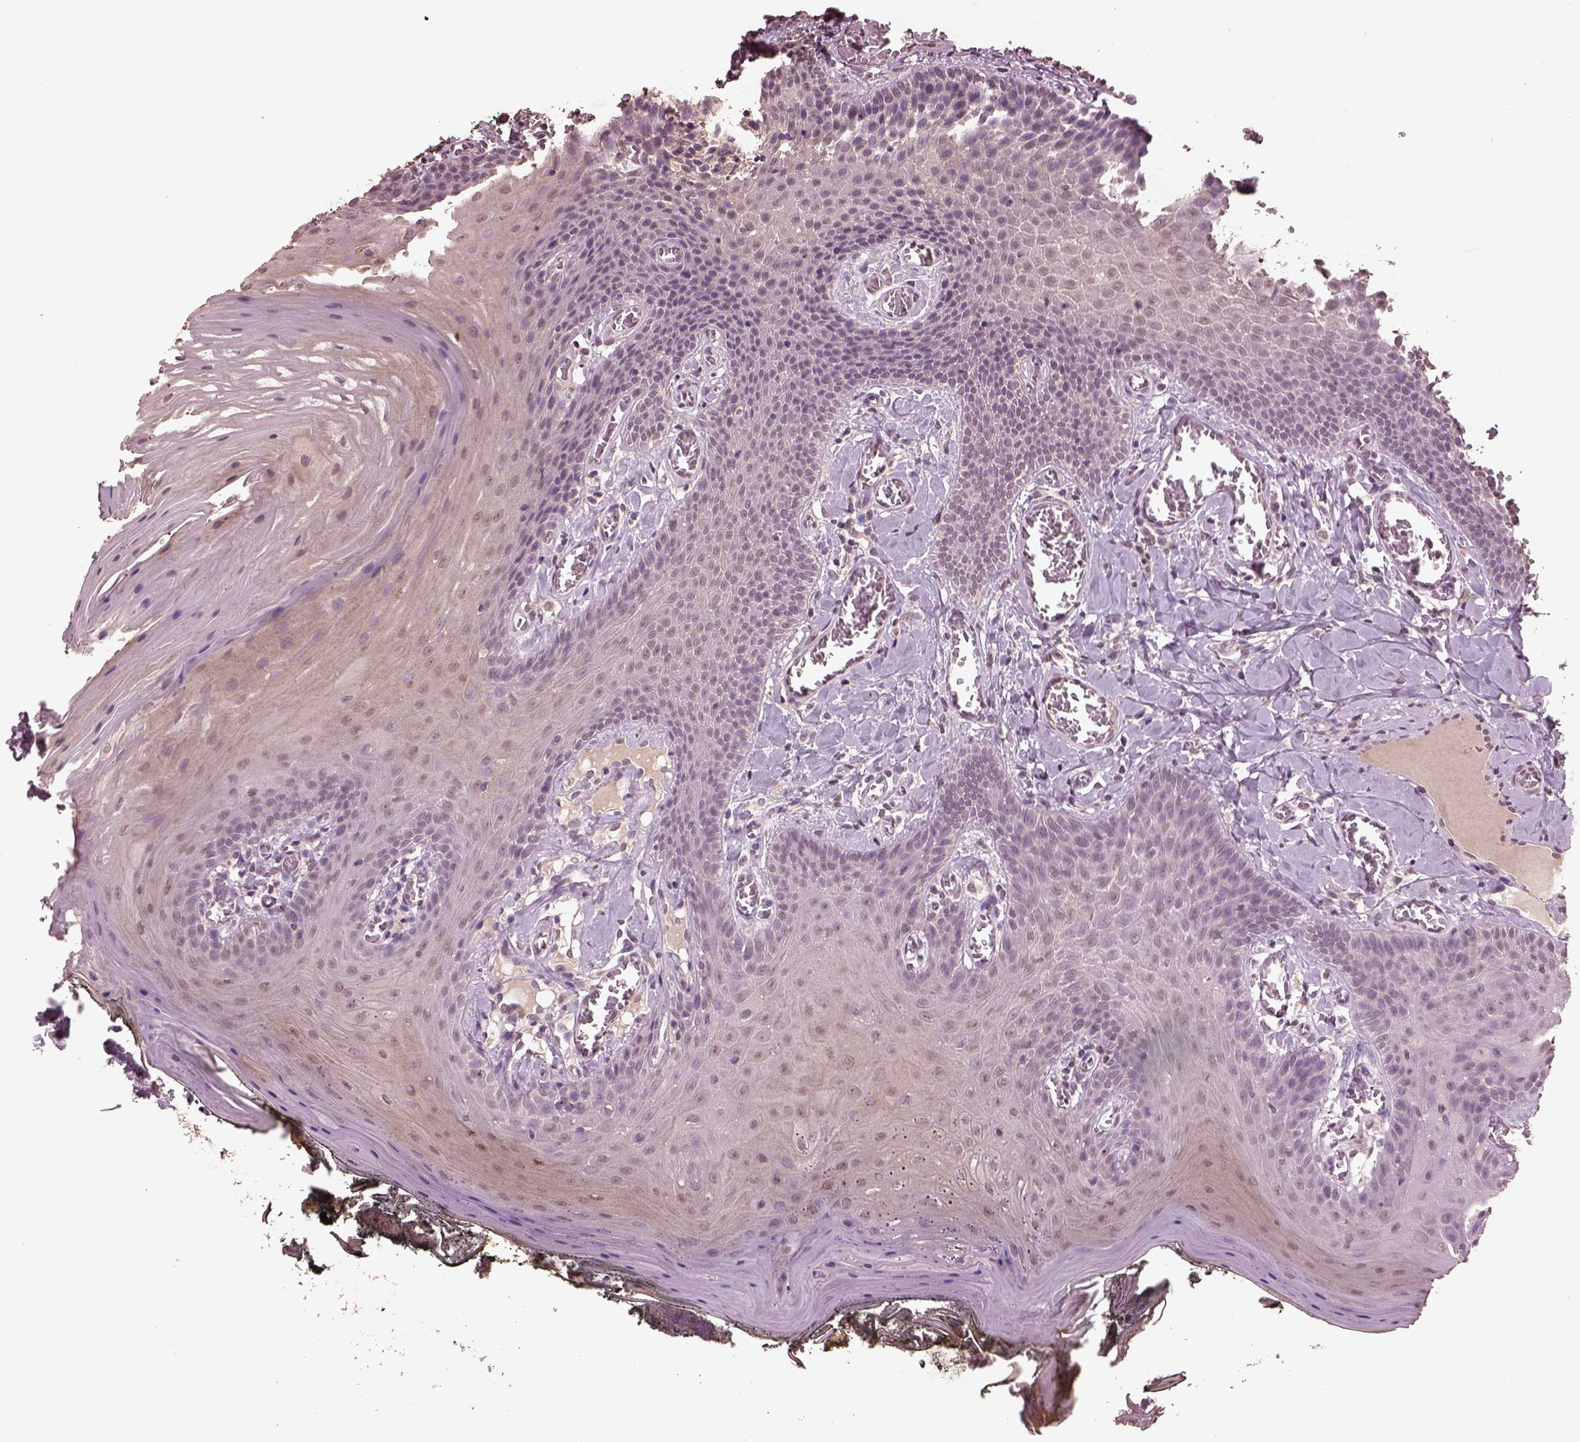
{"staining": {"intensity": "negative", "quantity": "none", "location": "none"}, "tissue": "oral mucosa", "cell_type": "Squamous epithelial cells", "image_type": "normal", "snomed": [{"axis": "morphology", "description": "Normal tissue, NOS"}, {"axis": "topography", "description": "Oral tissue"}], "caption": "DAB (3,3'-diaminobenzidine) immunohistochemical staining of unremarkable oral mucosa demonstrates no significant expression in squamous epithelial cells. The staining is performed using DAB brown chromogen with nuclei counter-stained in using hematoxylin.", "gene": "CPT1C", "patient": {"sex": "male", "age": 9}}